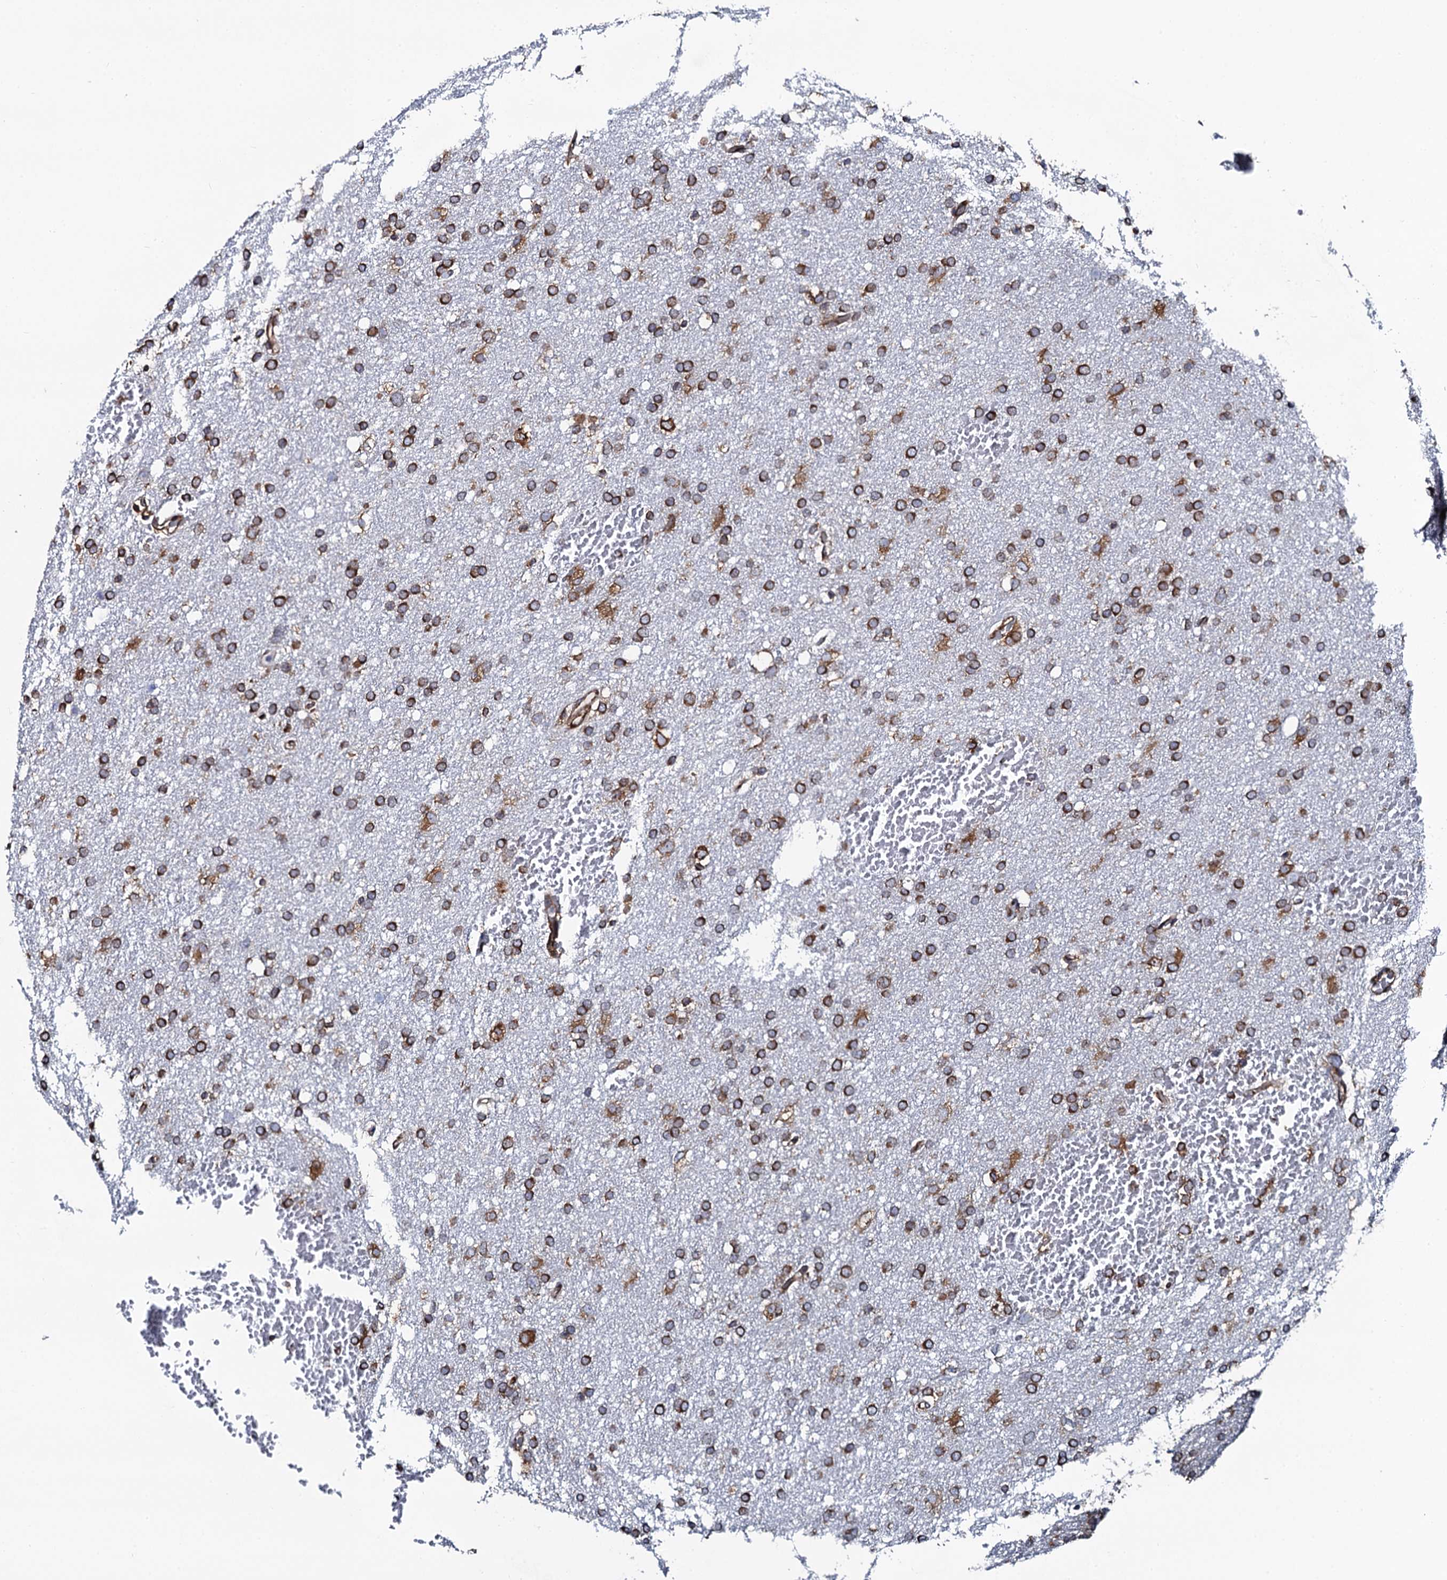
{"staining": {"intensity": "strong", "quantity": ">75%", "location": "cytoplasmic/membranous"}, "tissue": "glioma", "cell_type": "Tumor cells", "image_type": "cancer", "snomed": [{"axis": "morphology", "description": "Glioma, malignant, High grade"}, {"axis": "topography", "description": "Cerebral cortex"}], "caption": "Immunohistochemistry of malignant high-grade glioma shows high levels of strong cytoplasmic/membranous staining in about >75% of tumor cells.", "gene": "SPTY2D1", "patient": {"sex": "female", "age": 36}}